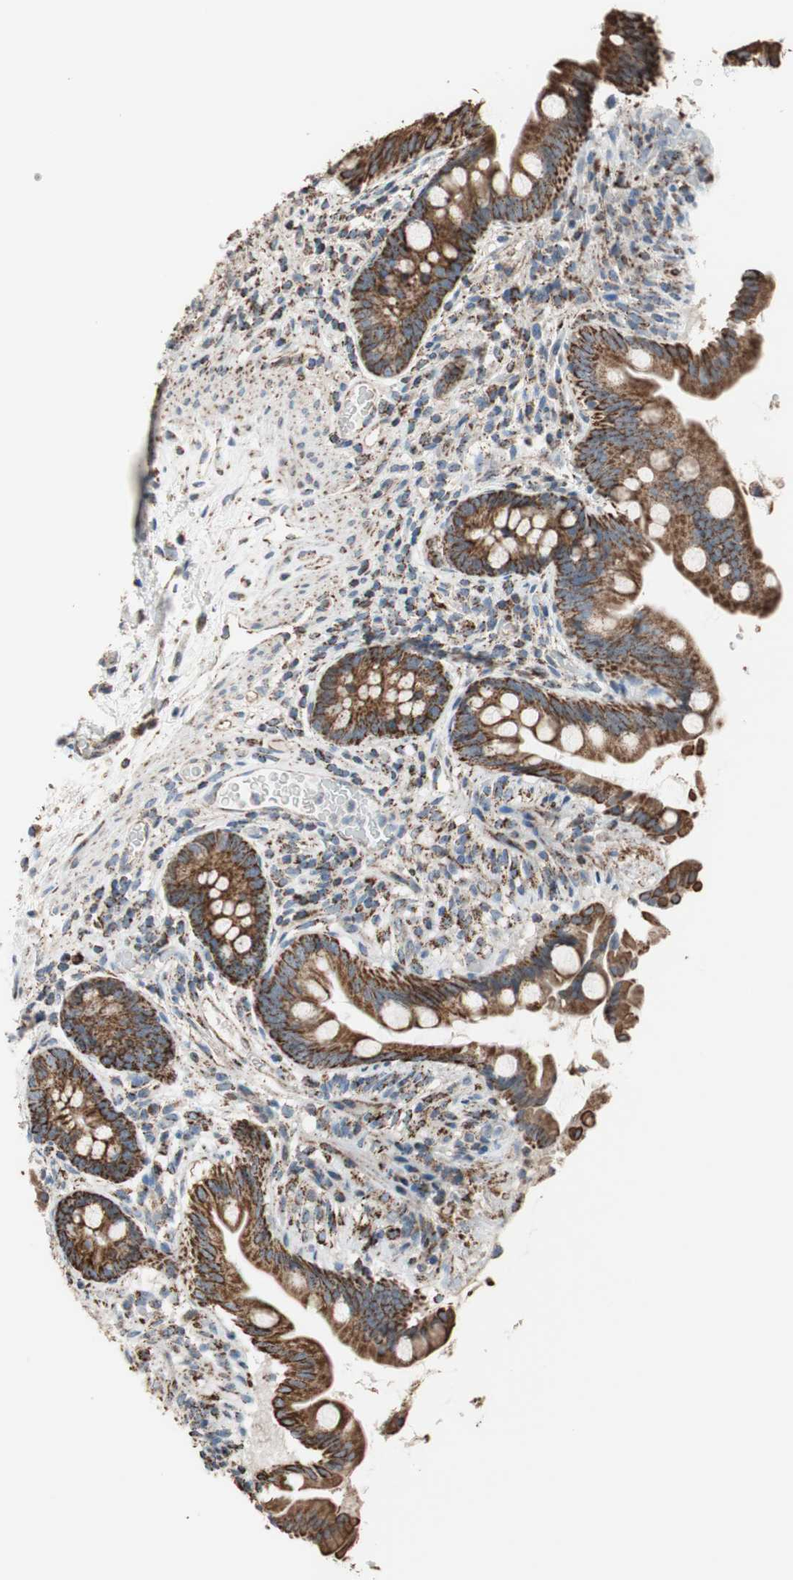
{"staining": {"intensity": "strong", "quantity": ">75%", "location": "cytoplasmic/membranous"}, "tissue": "small intestine", "cell_type": "Glandular cells", "image_type": "normal", "snomed": [{"axis": "morphology", "description": "Normal tissue, NOS"}, {"axis": "topography", "description": "Small intestine"}], "caption": "A high-resolution image shows immunohistochemistry staining of benign small intestine, which reveals strong cytoplasmic/membranous expression in approximately >75% of glandular cells. Nuclei are stained in blue.", "gene": "PCSK4", "patient": {"sex": "female", "age": 56}}